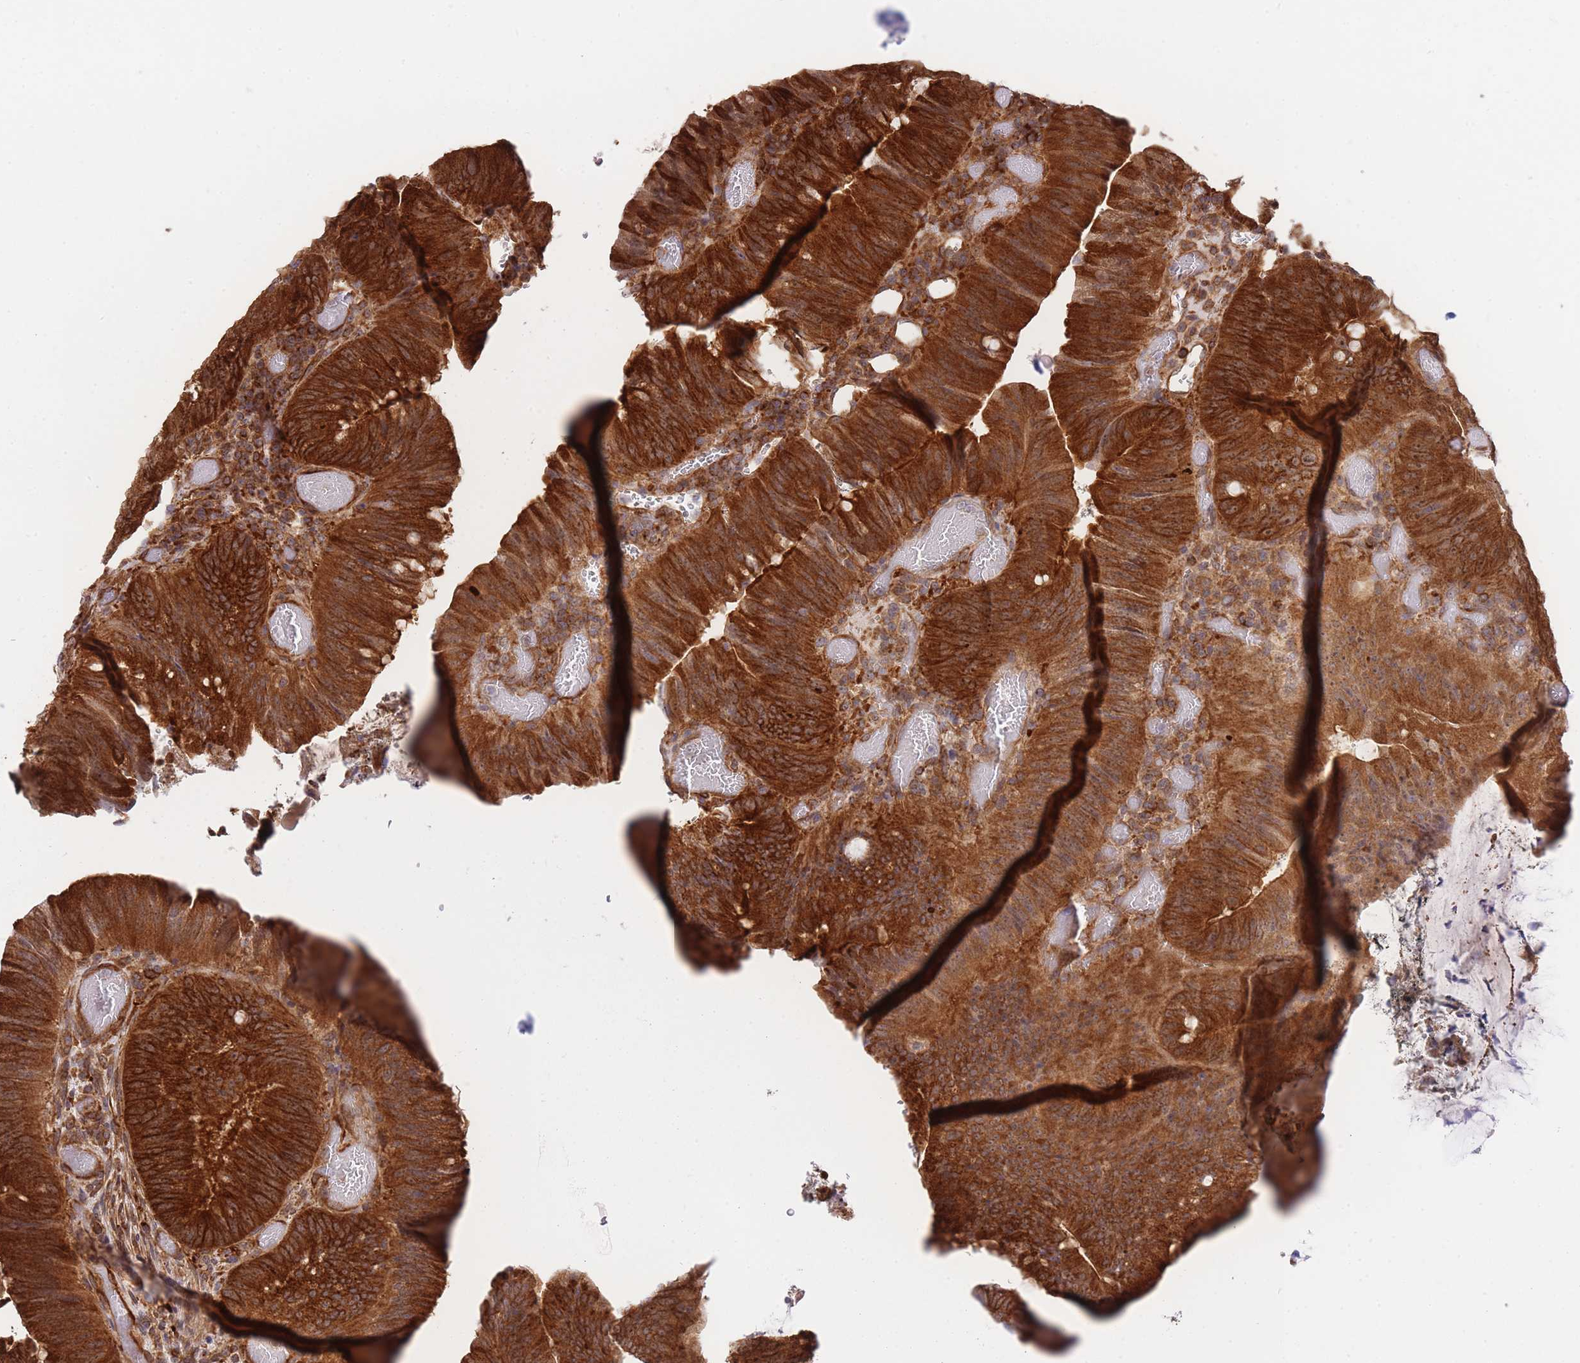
{"staining": {"intensity": "strong", "quantity": ">75%", "location": "cytoplasmic/membranous"}, "tissue": "colorectal cancer", "cell_type": "Tumor cells", "image_type": "cancer", "snomed": [{"axis": "morphology", "description": "Adenocarcinoma, NOS"}, {"axis": "topography", "description": "Colon"}], "caption": "A photomicrograph of human adenocarcinoma (colorectal) stained for a protein displays strong cytoplasmic/membranous brown staining in tumor cells.", "gene": "EXOSC8", "patient": {"sex": "female", "age": 43}}